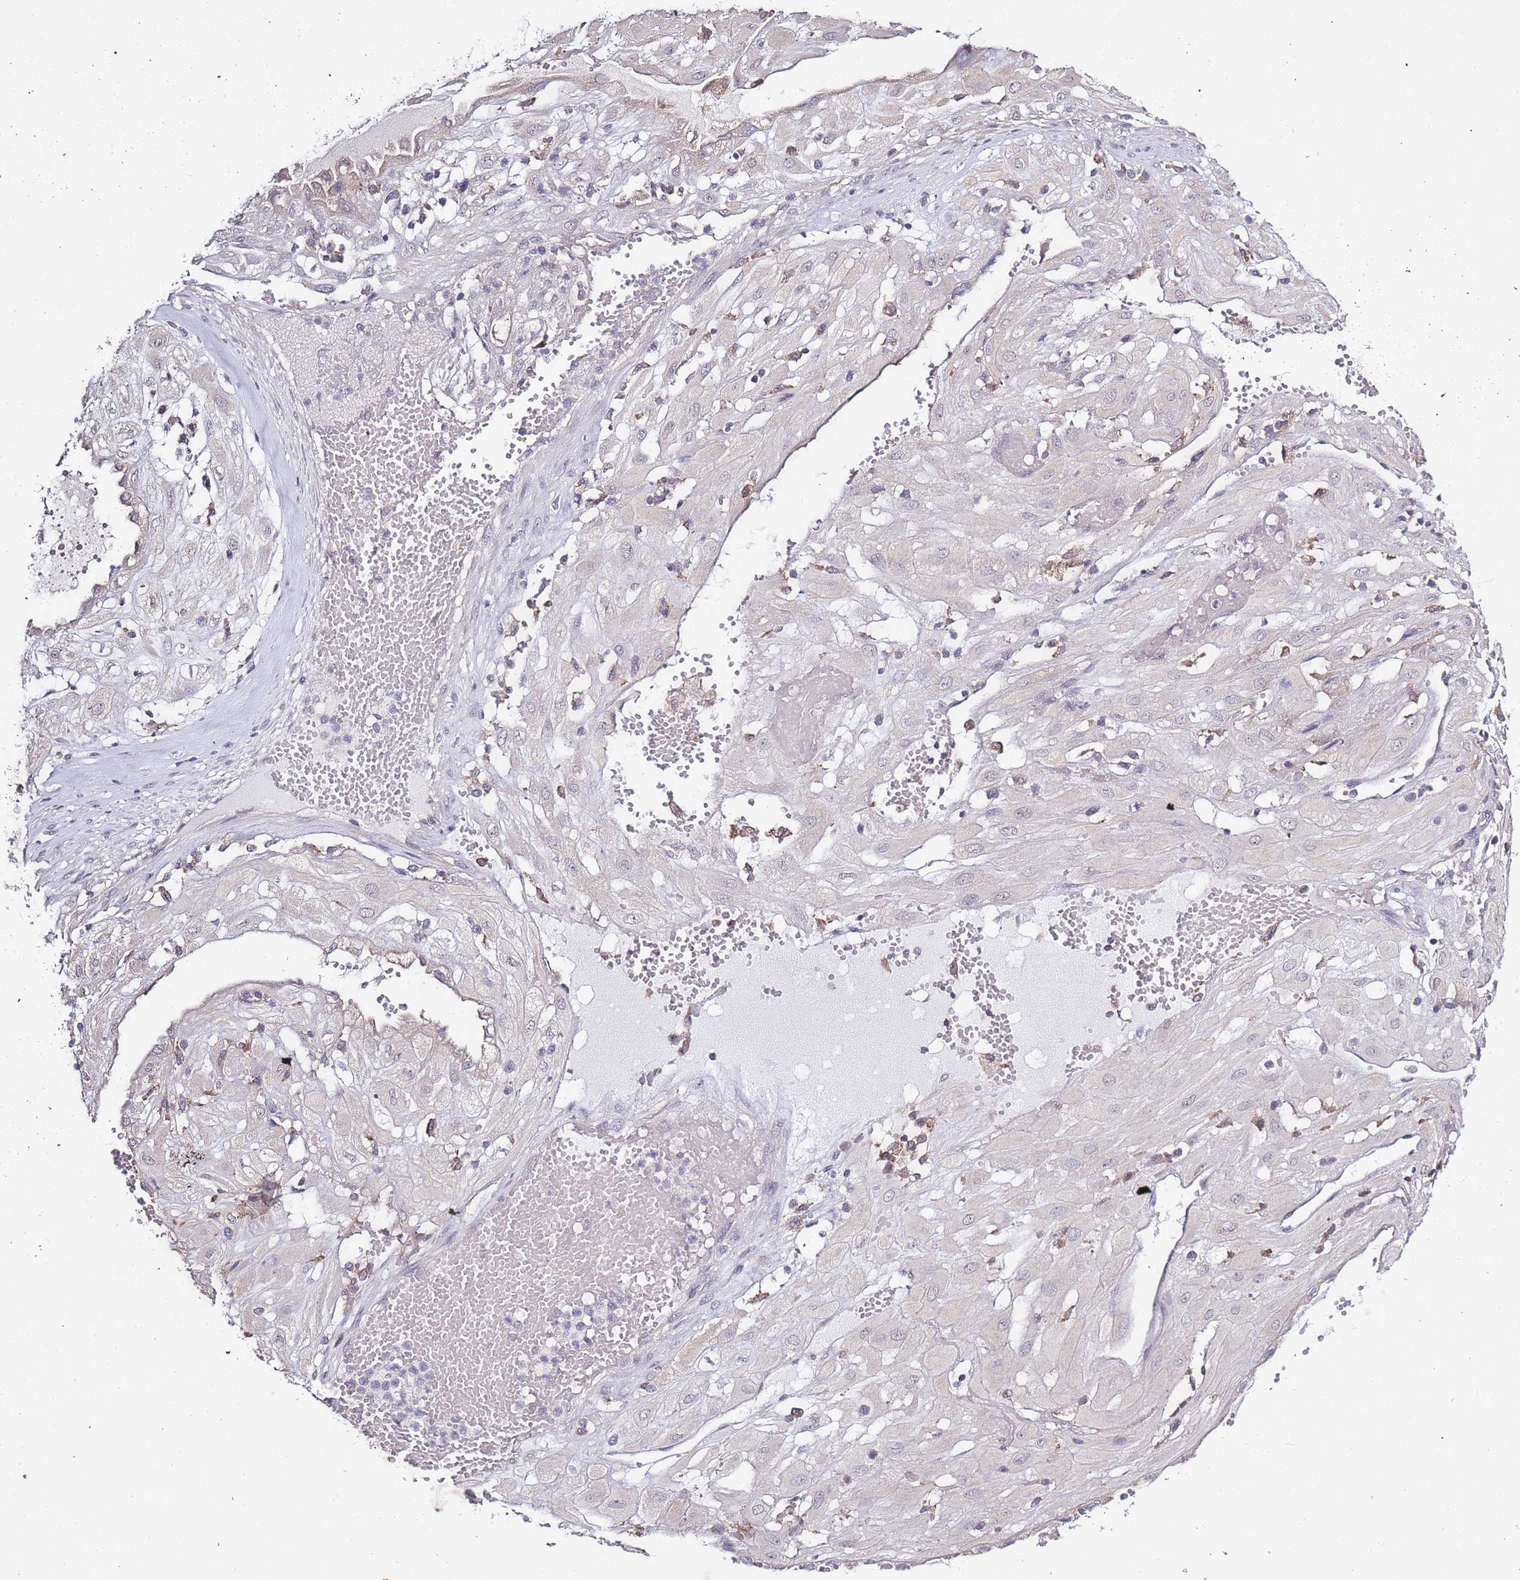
{"staining": {"intensity": "negative", "quantity": "none", "location": "none"}, "tissue": "cervical cancer", "cell_type": "Tumor cells", "image_type": "cancer", "snomed": [{"axis": "morphology", "description": "Squamous cell carcinoma, NOS"}, {"axis": "topography", "description": "Cervix"}], "caption": "IHC micrograph of neoplastic tissue: human cervical cancer (squamous cell carcinoma) stained with DAB displays no significant protein positivity in tumor cells.", "gene": "CAPN9", "patient": {"sex": "female", "age": 36}}